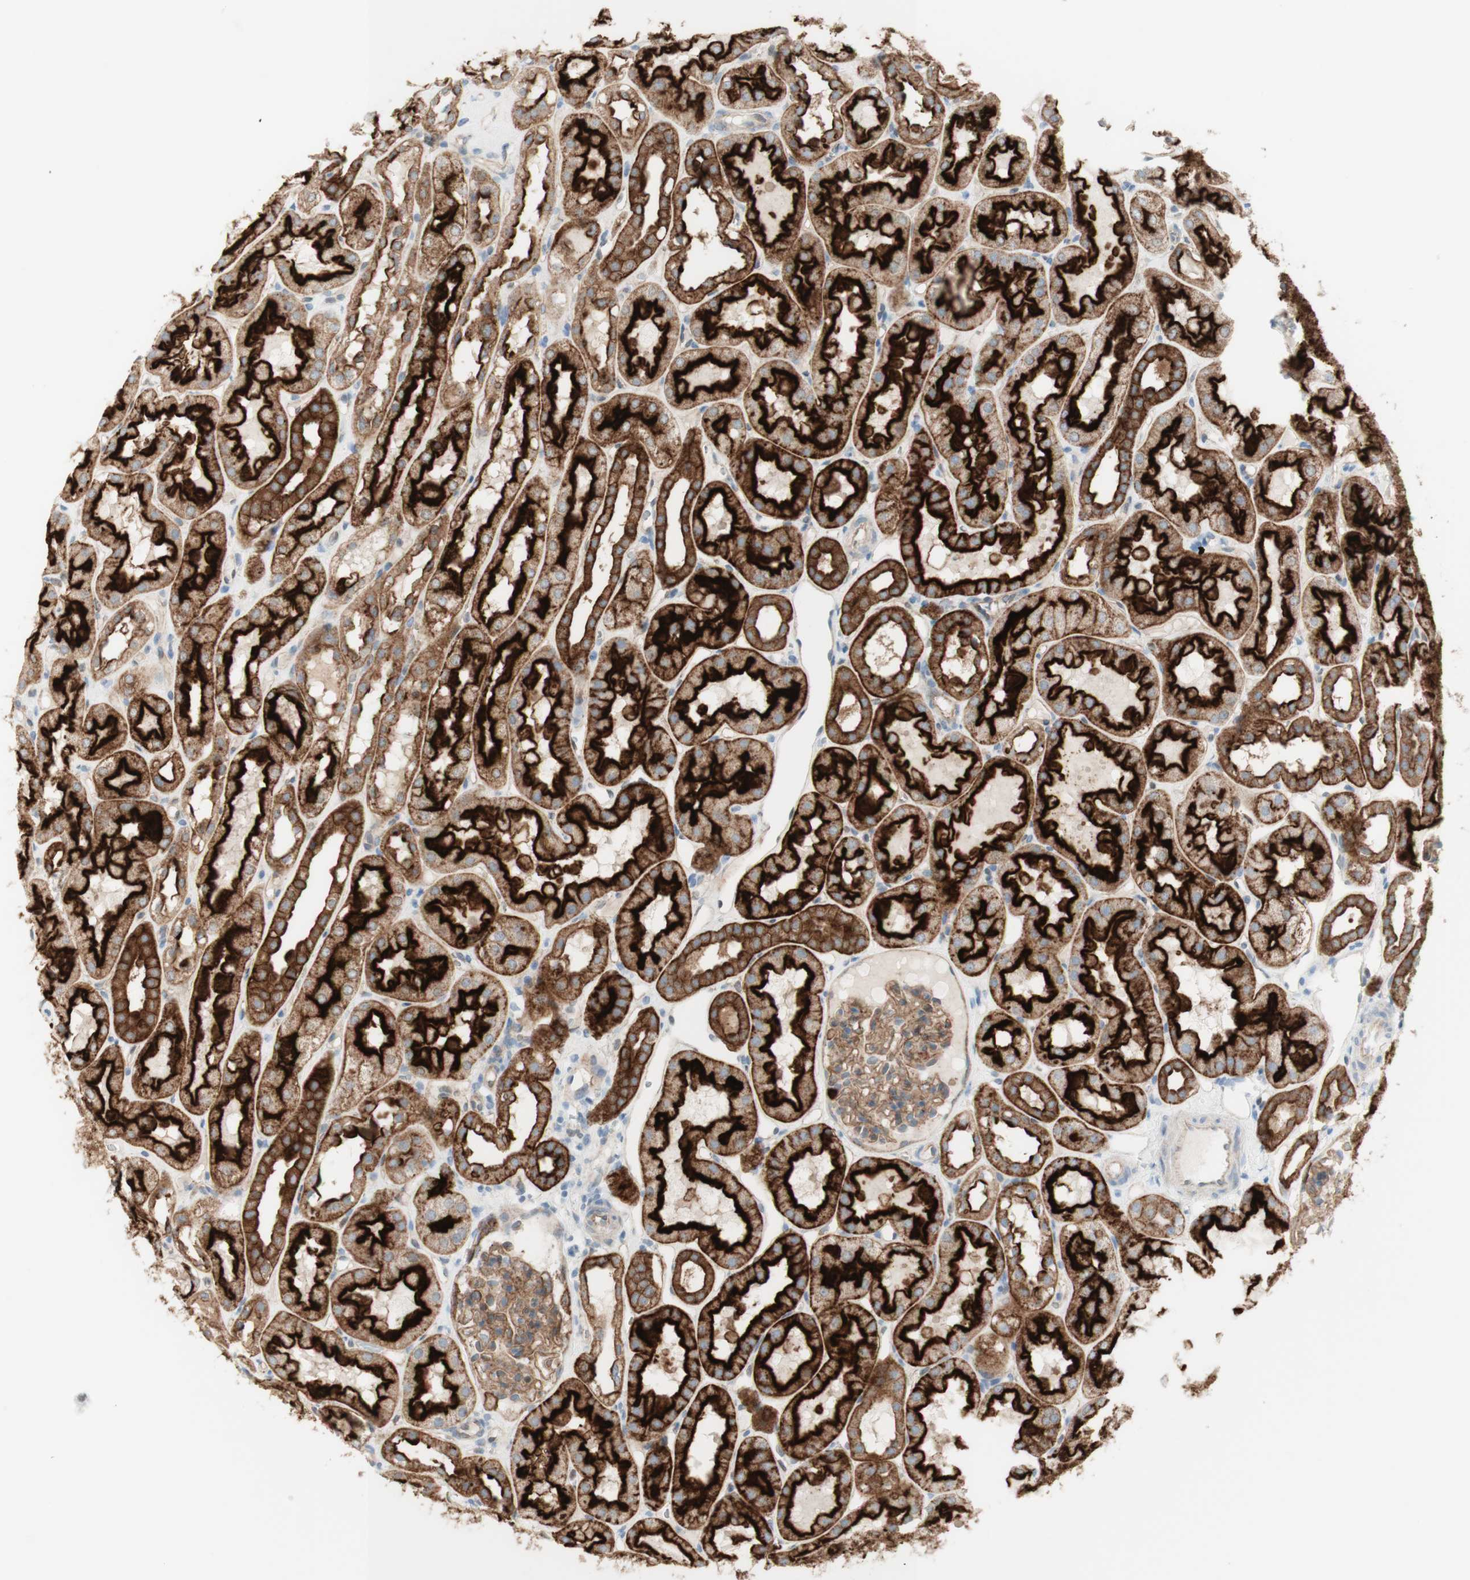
{"staining": {"intensity": "weak", "quantity": "25%-75%", "location": "cytoplasmic/membranous"}, "tissue": "kidney", "cell_type": "Cells in glomeruli", "image_type": "normal", "snomed": [{"axis": "morphology", "description": "Normal tissue, NOS"}, {"axis": "topography", "description": "Kidney"}, {"axis": "topography", "description": "Urinary bladder"}], "caption": "Immunohistochemistry staining of unremarkable kidney, which exhibits low levels of weak cytoplasmic/membranous staining in about 25%-75% of cells in glomeruli indicating weak cytoplasmic/membranous protein staining. The staining was performed using DAB (brown) for protein detection and nuclei were counterstained in hematoxylin (blue).", "gene": "MYO6", "patient": {"sex": "male", "age": 16}}